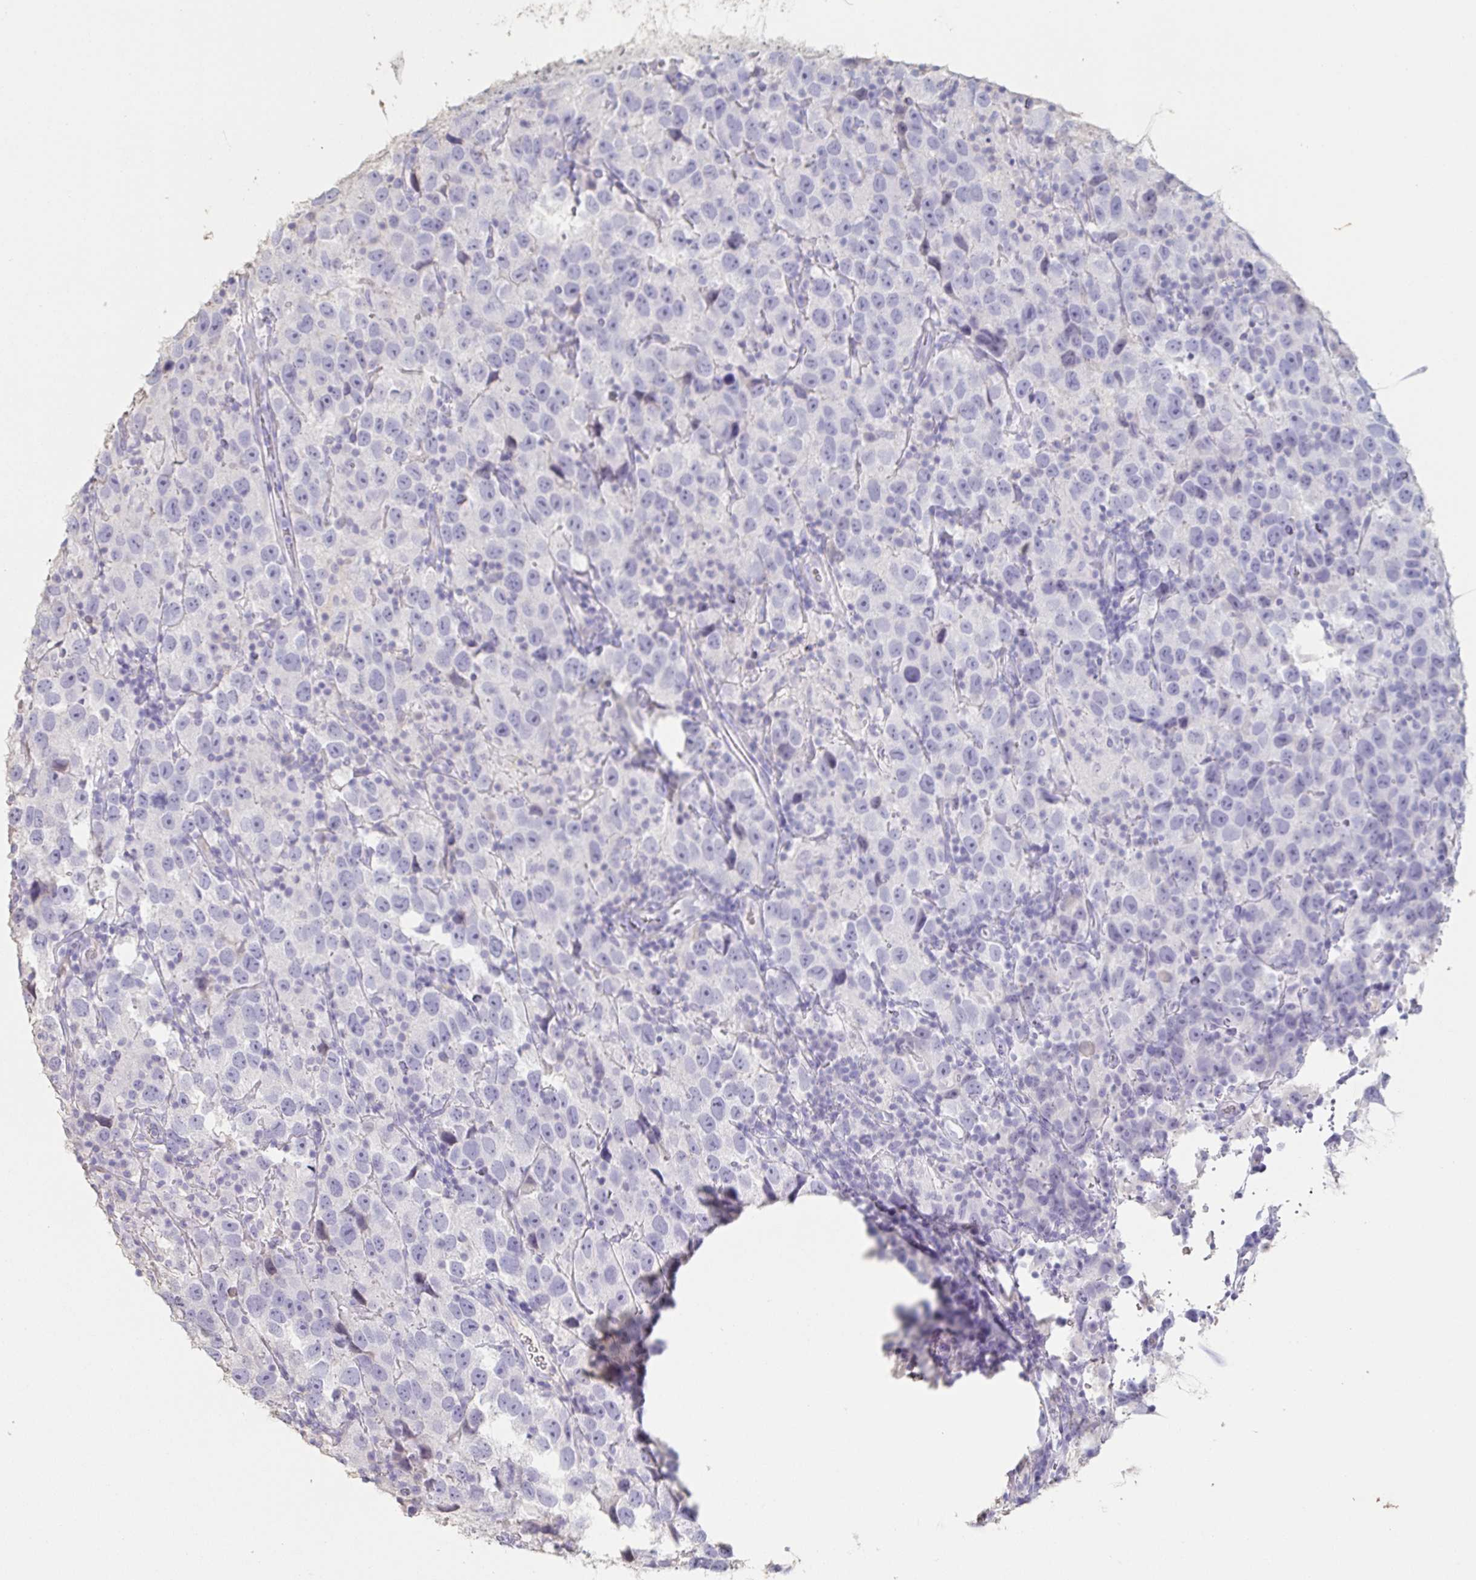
{"staining": {"intensity": "negative", "quantity": "none", "location": "none"}, "tissue": "testis cancer", "cell_type": "Tumor cells", "image_type": "cancer", "snomed": [{"axis": "morphology", "description": "Seminoma, NOS"}, {"axis": "topography", "description": "Testis"}], "caption": "Immunohistochemical staining of seminoma (testis) shows no significant positivity in tumor cells.", "gene": "BPIFA2", "patient": {"sex": "male", "age": 26}}